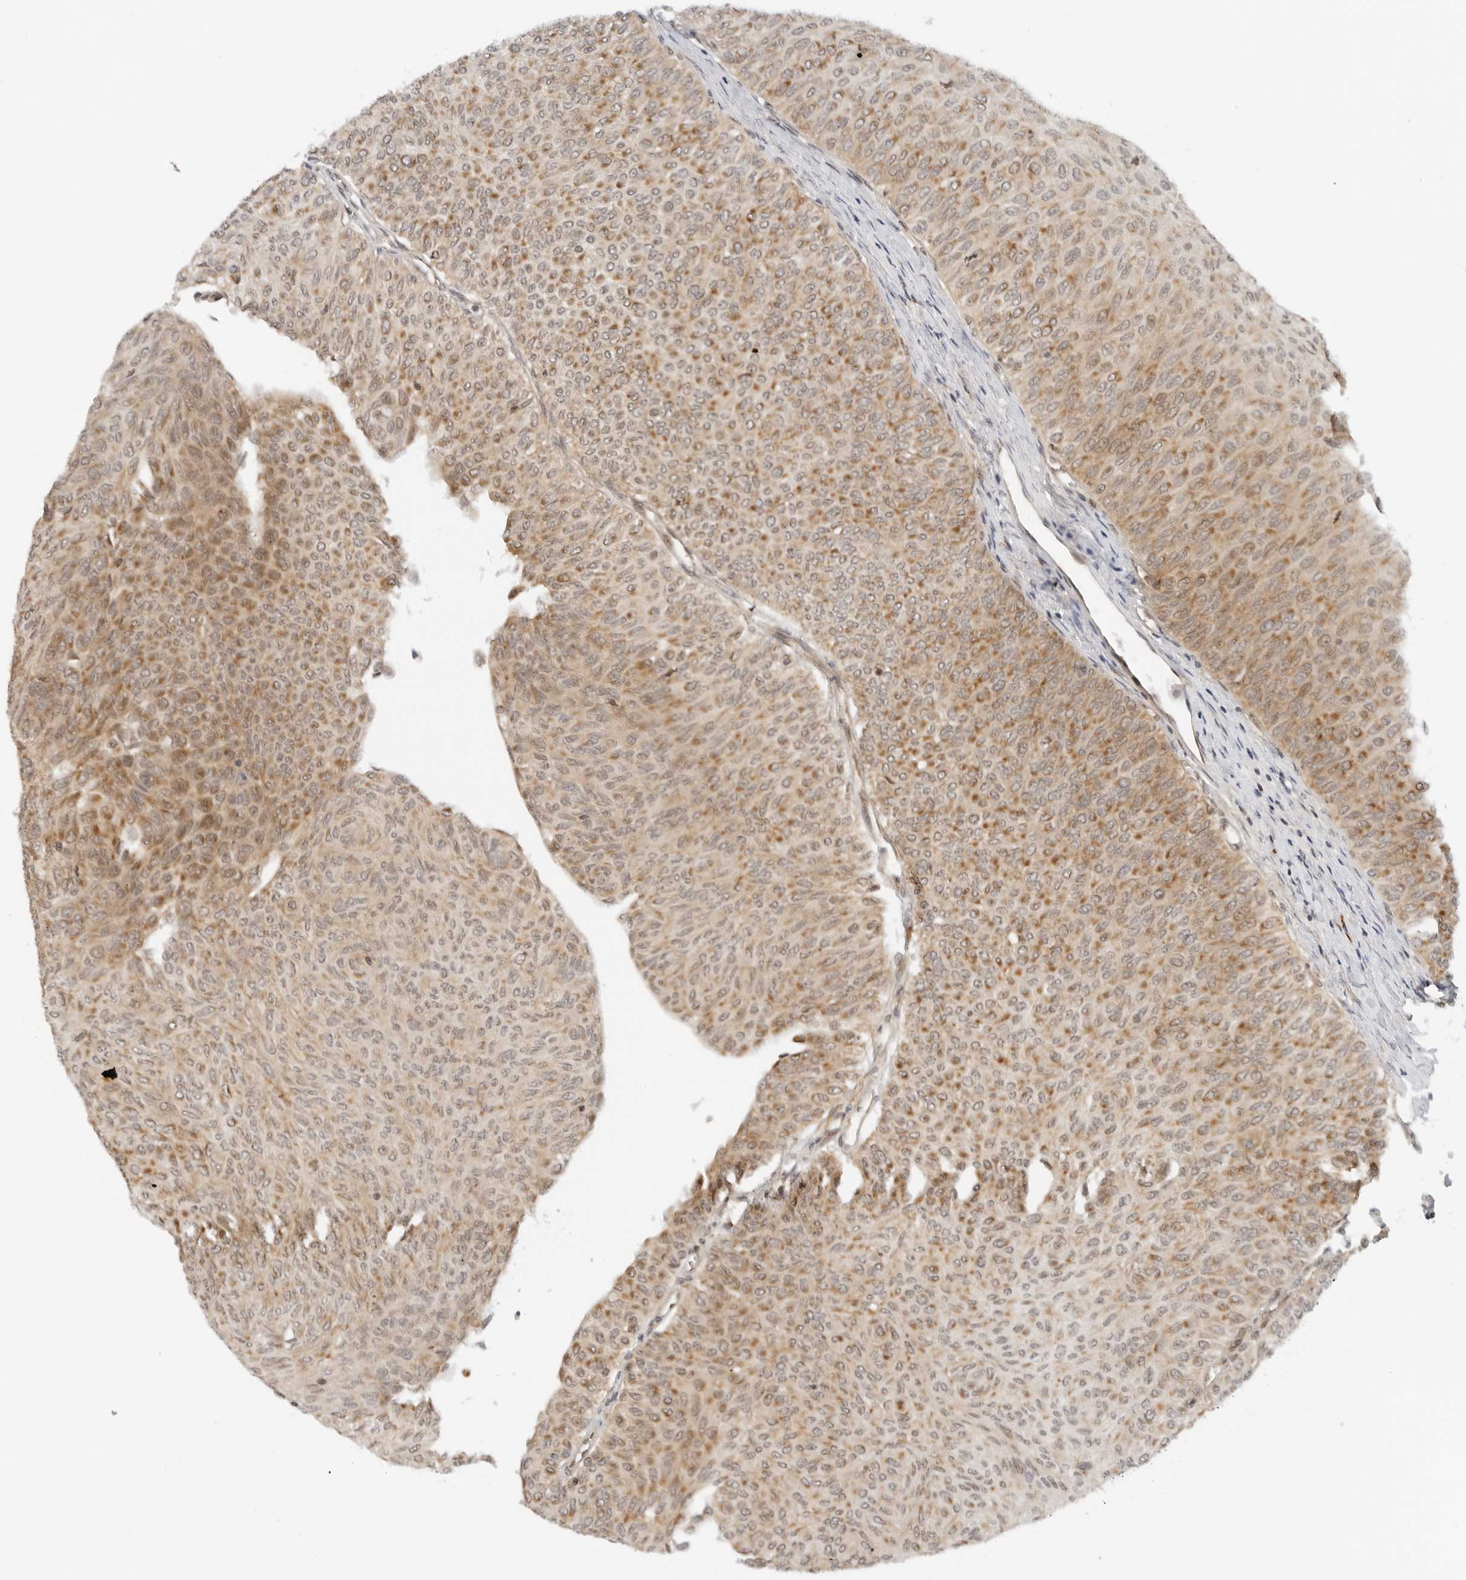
{"staining": {"intensity": "moderate", "quantity": ">75%", "location": "cytoplasmic/membranous"}, "tissue": "urothelial cancer", "cell_type": "Tumor cells", "image_type": "cancer", "snomed": [{"axis": "morphology", "description": "Urothelial carcinoma, Low grade"}, {"axis": "topography", "description": "Urinary bladder"}], "caption": "Tumor cells demonstrate moderate cytoplasmic/membranous expression in approximately >75% of cells in urothelial cancer.", "gene": "RC3H1", "patient": {"sex": "male", "age": 78}}